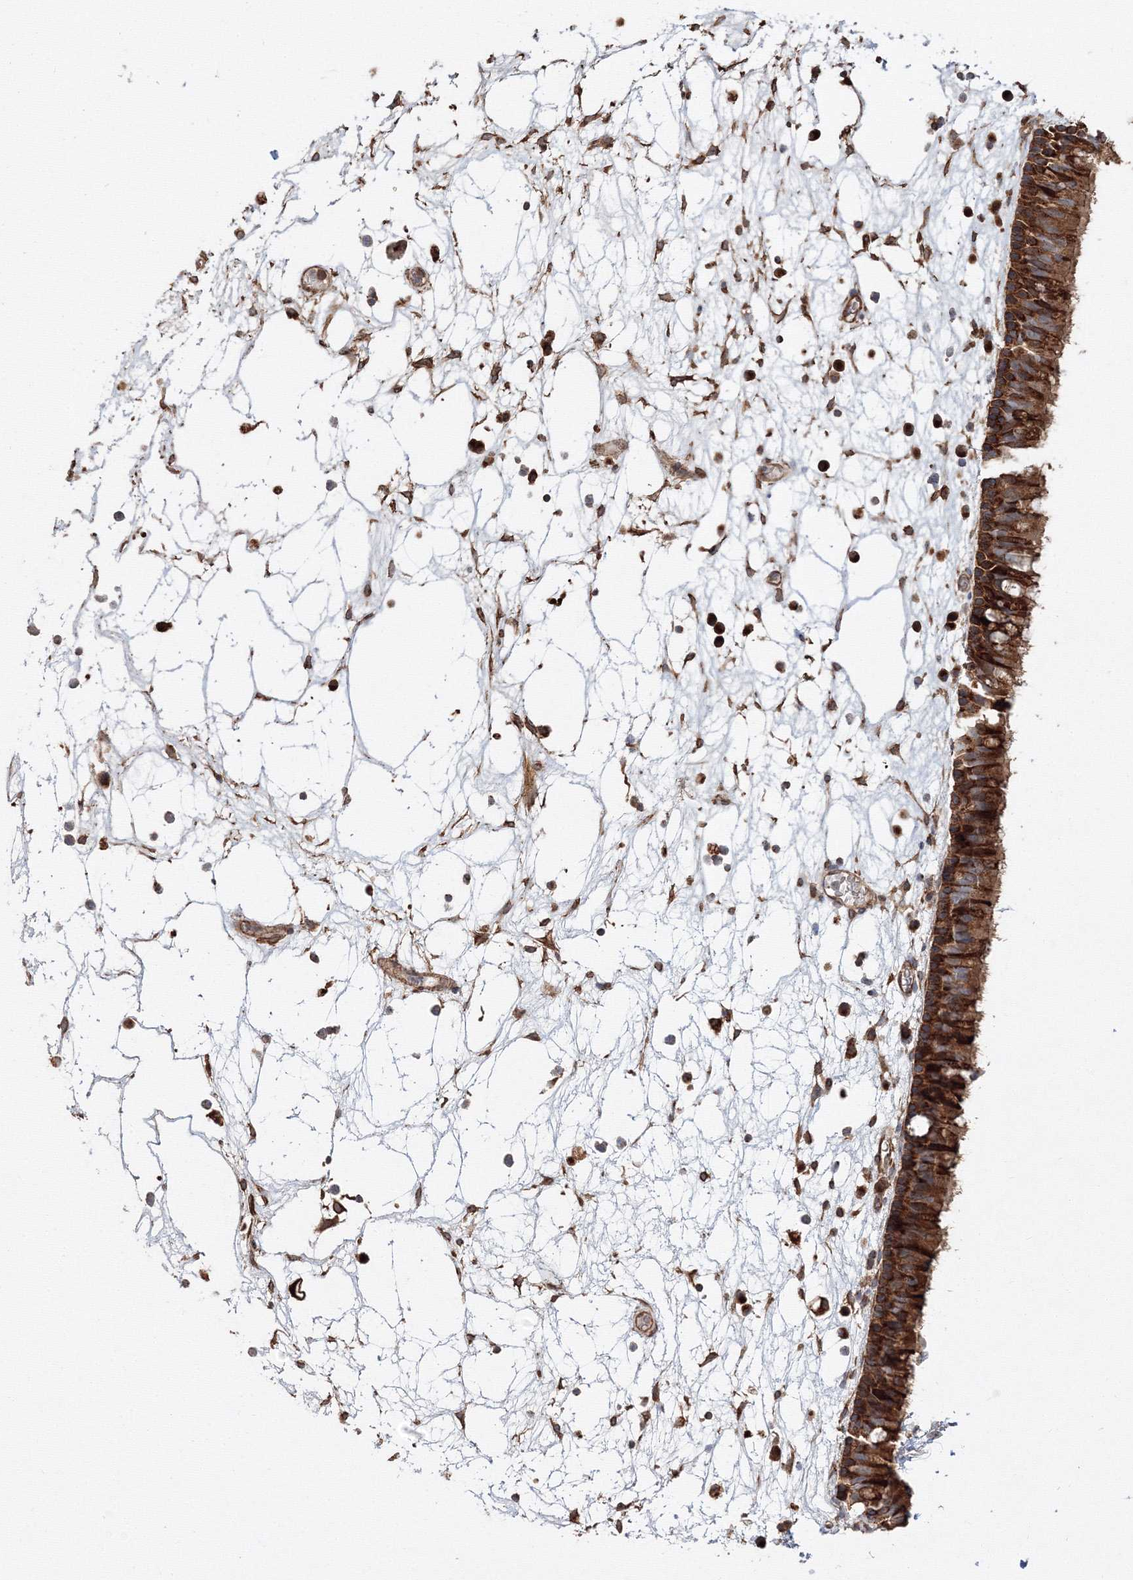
{"staining": {"intensity": "strong", "quantity": ">75%", "location": "cytoplasmic/membranous"}, "tissue": "nasopharynx", "cell_type": "Respiratory epithelial cells", "image_type": "normal", "snomed": [{"axis": "morphology", "description": "Normal tissue, NOS"}, {"axis": "morphology", "description": "Inflammation, NOS"}, {"axis": "morphology", "description": "Malignant melanoma, Metastatic site"}, {"axis": "topography", "description": "Nasopharynx"}], "caption": "Protein expression analysis of unremarkable nasopharynx displays strong cytoplasmic/membranous staining in about >75% of respiratory epithelial cells.", "gene": "DDO", "patient": {"sex": "male", "age": 70}}